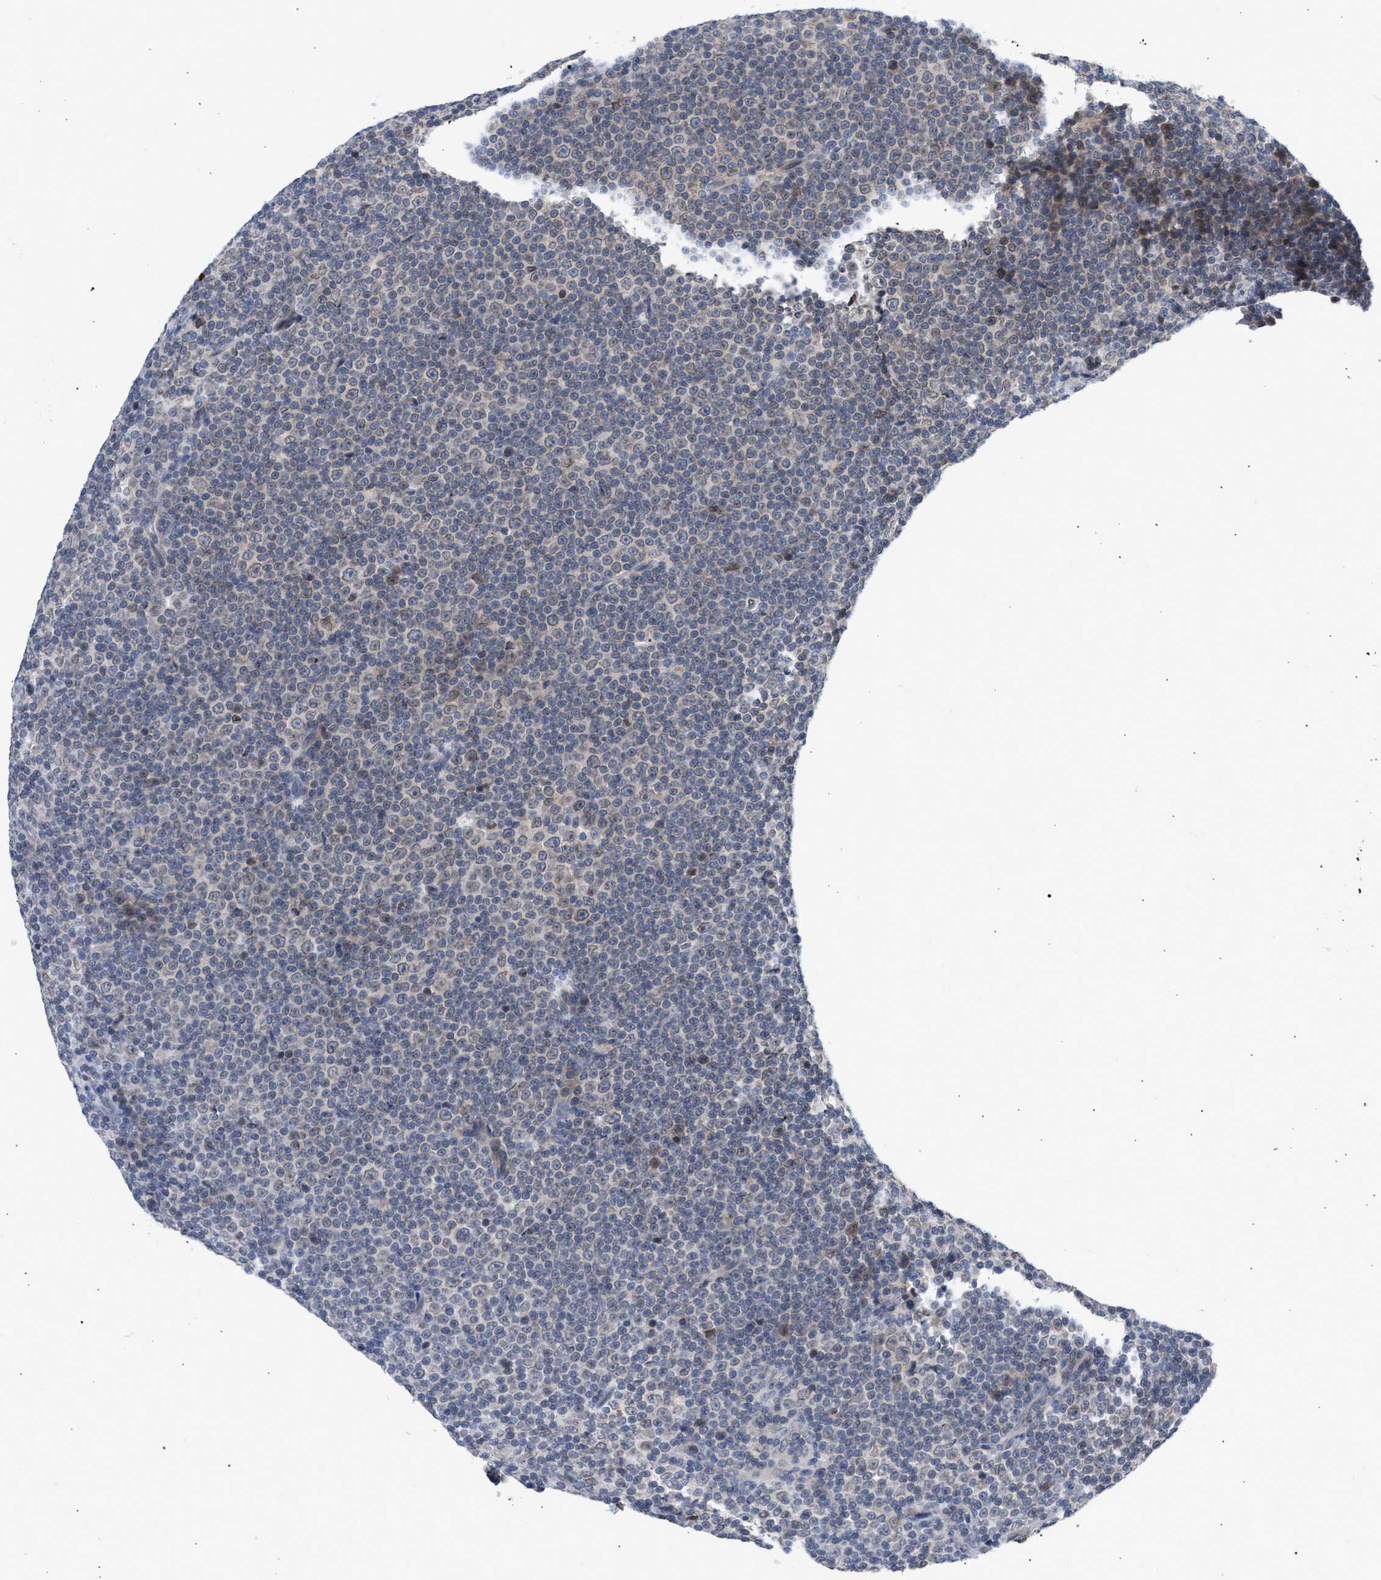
{"staining": {"intensity": "weak", "quantity": "<25%", "location": "cytoplasmic/membranous,nuclear"}, "tissue": "lymphoma", "cell_type": "Tumor cells", "image_type": "cancer", "snomed": [{"axis": "morphology", "description": "Malignant lymphoma, non-Hodgkin's type, Low grade"}, {"axis": "topography", "description": "Lymph node"}], "caption": "Immunohistochemical staining of lymphoma shows no significant staining in tumor cells.", "gene": "NUP62", "patient": {"sex": "female", "age": 67}}